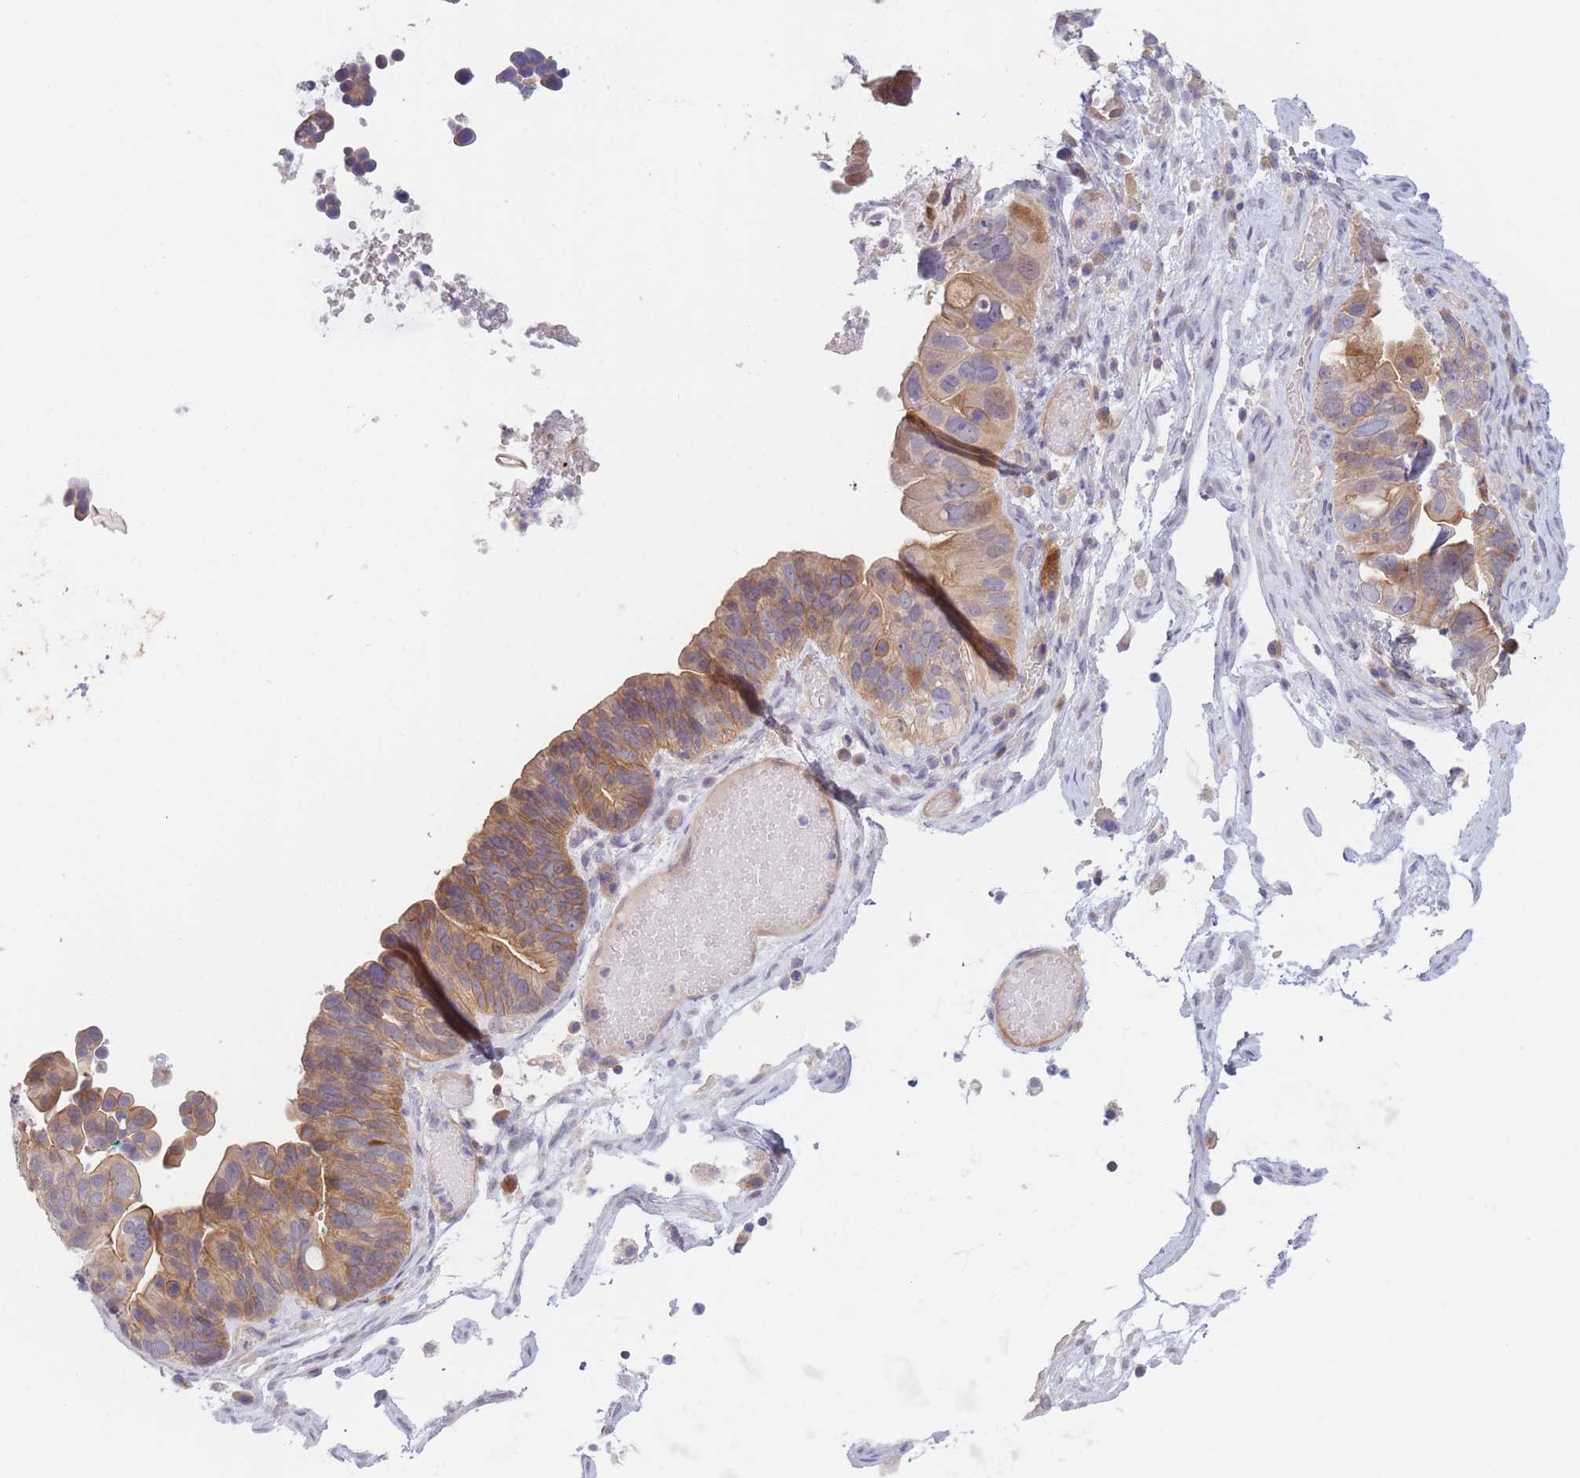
{"staining": {"intensity": "moderate", "quantity": ">75%", "location": "cytoplasmic/membranous"}, "tissue": "ovarian cancer", "cell_type": "Tumor cells", "image_type": "cancer", "snomed": [{"axis": "morphology", "description": "Cystadenocarcinoma, serous, NOS"}, {"axis": "topography", "description": "Ovary"}], "caption": "Ovarian serous cystadenocarcinoma stained with immunohistochemistry (IHC) shows moderate cytoplasmic/membranous positivity in approximately >75% of tumor cells. (IHC, brightfield microscopy, high magnification).", "gene": "WDR93", "patient": {"sex": "female", "age": 56}}